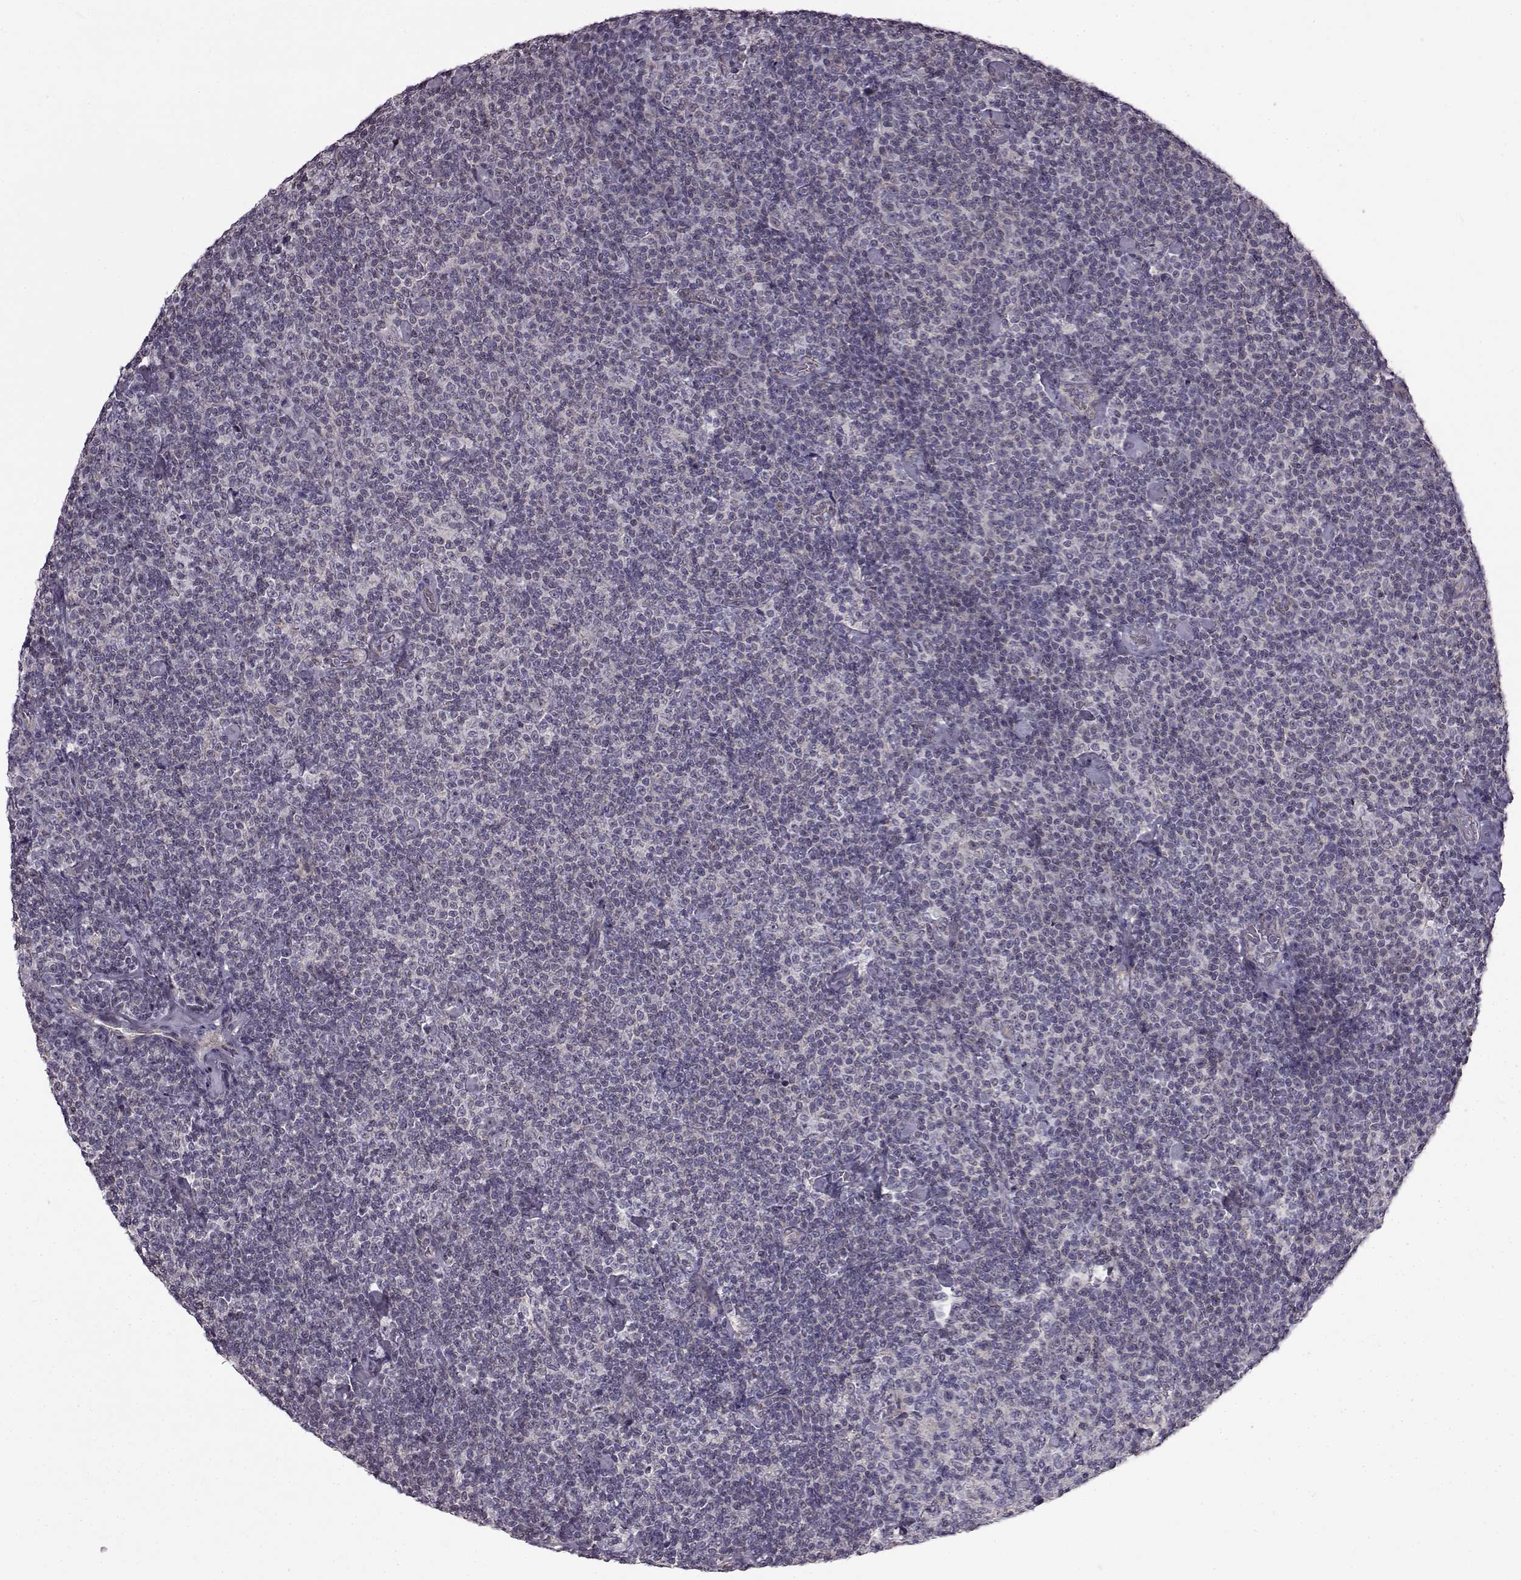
{"staining": {"intensity": "negative", "quantity": "none", "location": "none"}, "tissue": "lymphoma", "cell_type": "Tumor cells", "image_type": "cancer", "snomed": [{"axis": "morphology", "description": "Malignant lymphoma, non-Hodgkin's type, Low grade"}, {"axis": "topography", "description": "Lymph node"}], "caption": "Tumor cells are negative for protein expression in human lymphoma. (IHC, brightfield microscopy, high magnification).", "gene": "B3GNT6", "patient": {"sex": "male", "age": 81}}